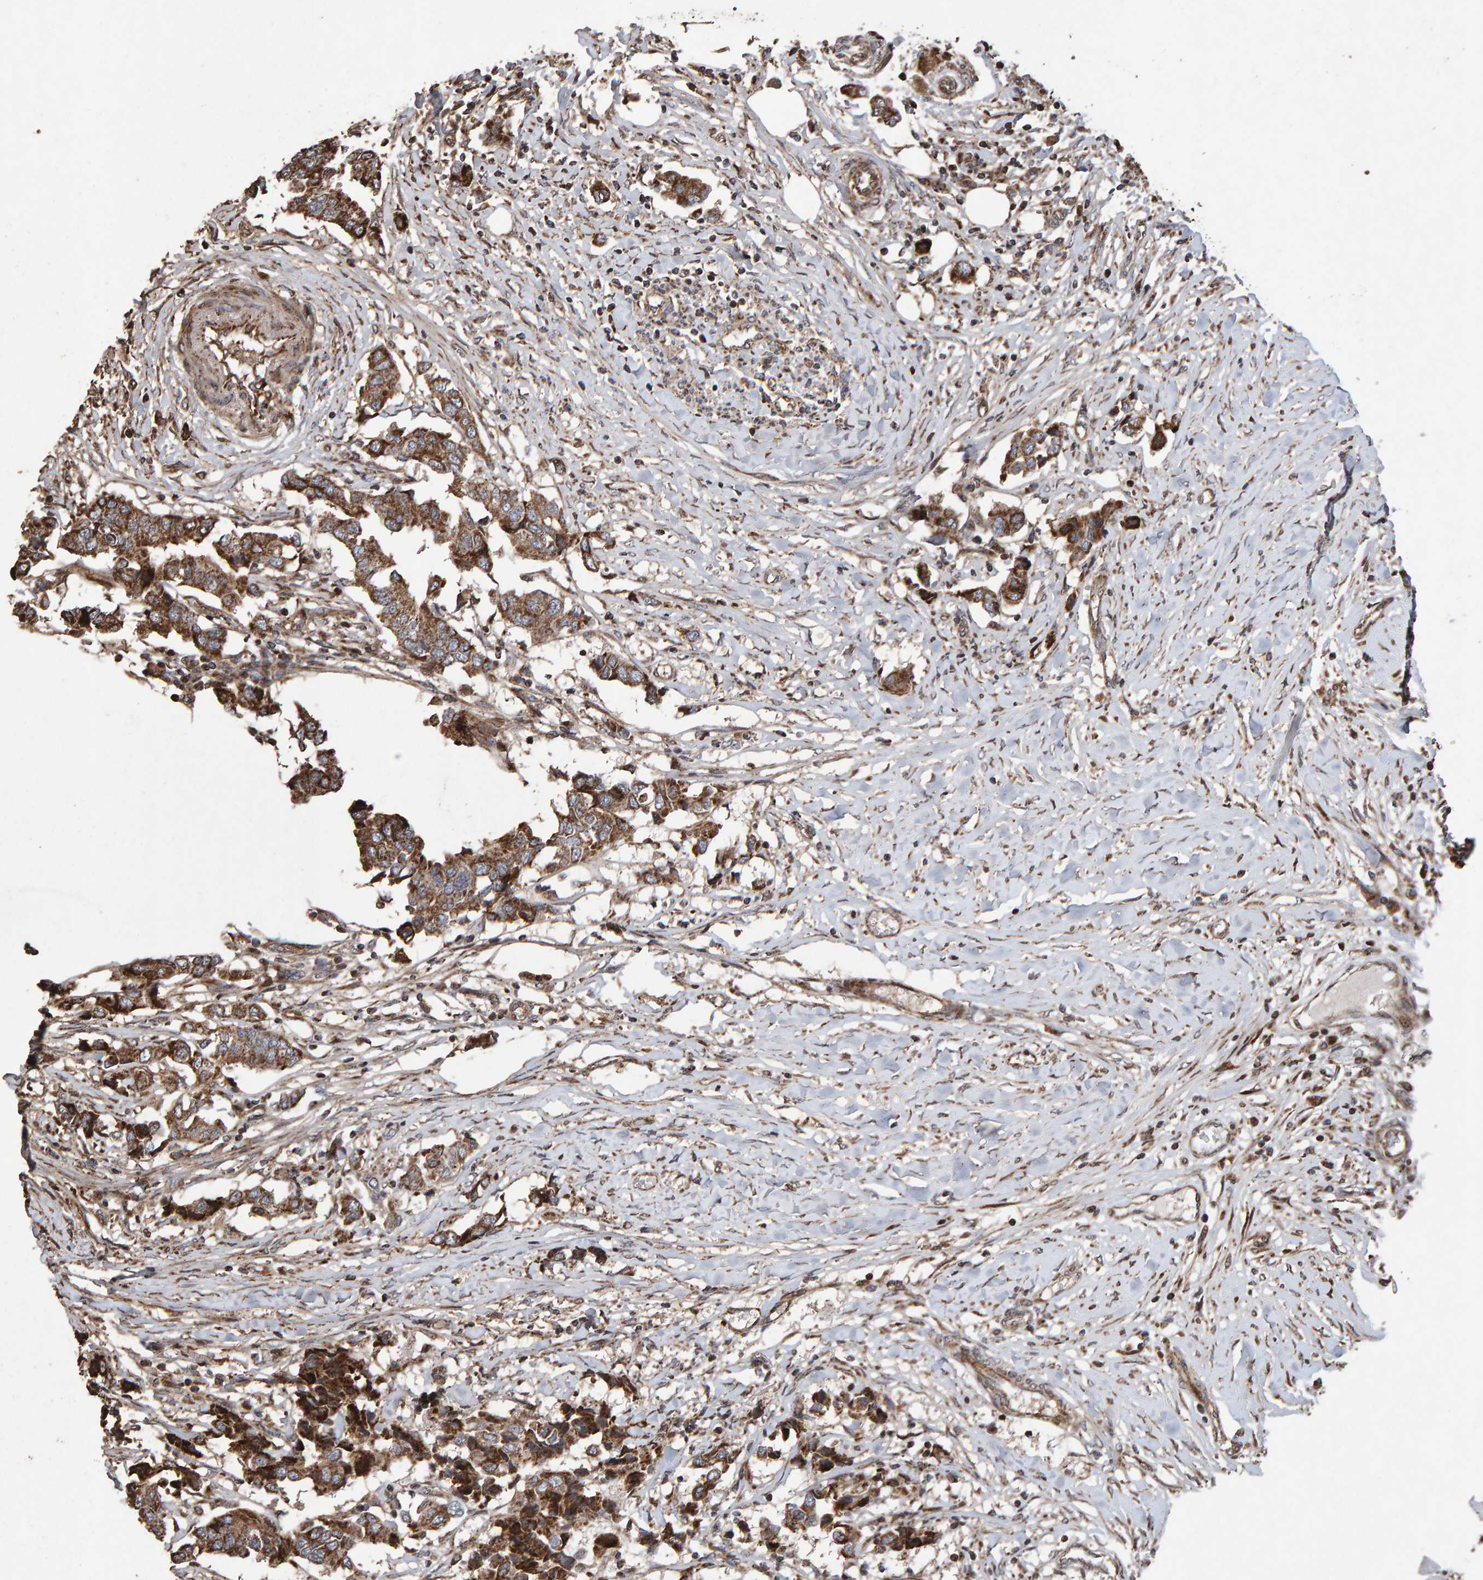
{"staining": {"intensity": "moderate", "quantity": ">75%", "location": "cytoplasmic/membranous"}, "tissue": "breast cancer", "cell_type": "Tumor cells", "image_type": "cancer", "snomed": [{"axis": "morphology", "description": "Duct carcinoma"}, {"axis": "topography", "description": "Breast"}], "caption": "Tumor cells reveal medium levels of moderate cytoplasmic/membranous positivity in approximately >75% of cells in human breast cancer (intraductal carcinoma). (DAB (3,3'-diaminobenzidine) IHC, brown staining for protein, blue staining for nuclei).", "gene": "OSBP2", "patient": {"sex": "female", "age": 80}}